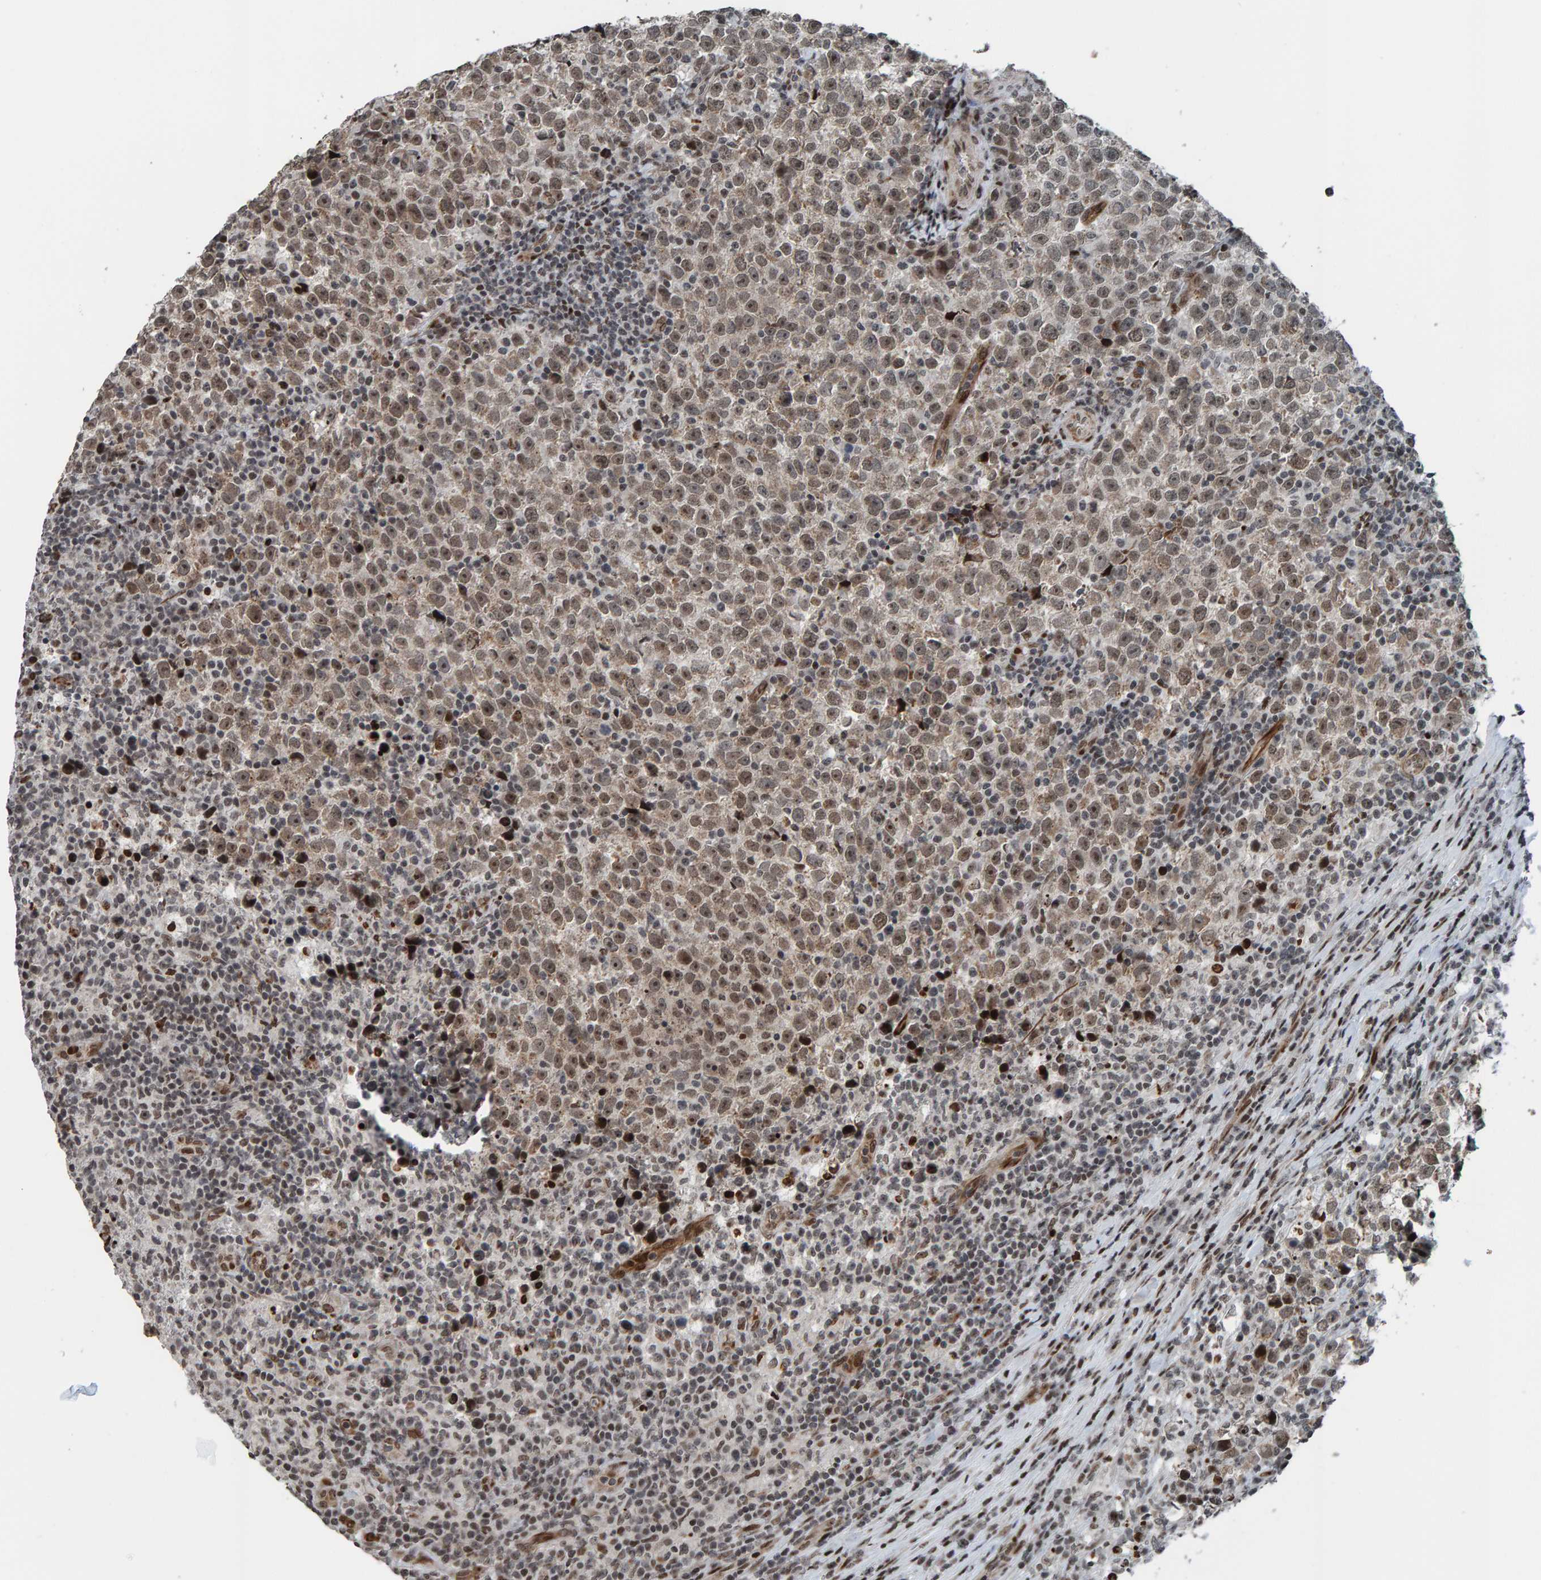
{"staining": {"intensity": "weak", "quantity": ">75%", "location": "cytoplasmic/membranous,nuclear"}, "tissue": "testis cancer", "cell_type": "Tumor cells", "image_type": "cancer", "snomed": [{"axis": "morphology", "description": "Normal tissue, NOS"}, {"axis": "morphology", "description": "Seminoma, NOS"}, {"axis": "topography", "description": "Testis"}], "caption": "There is low levels of weak cytoplasmic/membranous and nuclear expression in tumor cells of testis cancer, as demonstrated by immunohistochemical staining (brown color).", "gene": "ZNF366", "patient": {"sex": "male", "age": 43}}